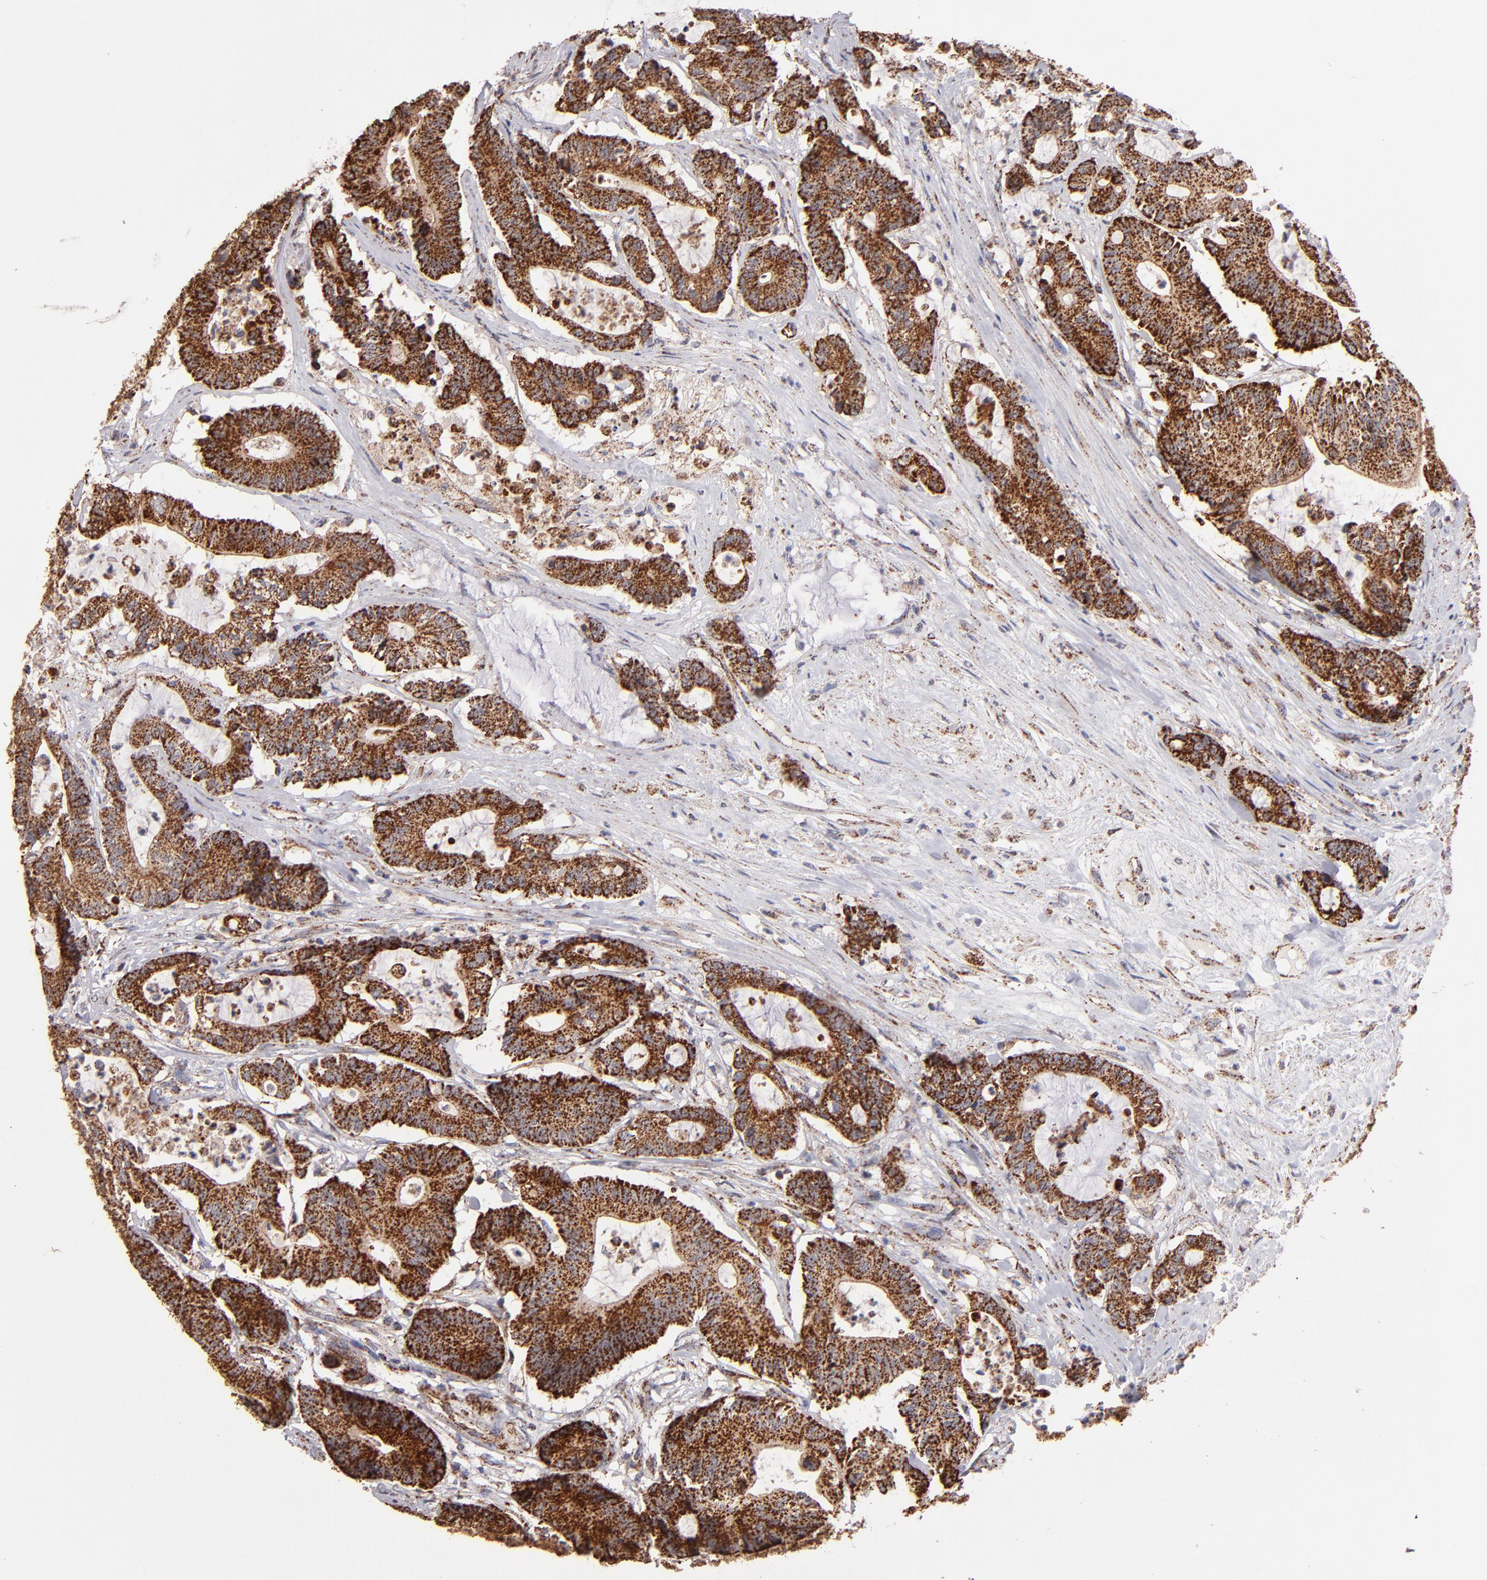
{"staining": {"intensity": "moderate", "quantity": ">75%", "location": "cytoplasmic/membranous"}, "tissue": "colorectal cancer", "cell_type": "Tumor cells", "image_type": "cancer", "snomed": [{"axis": "morphology", "description": "Adenocarcinoma, NOS"}, {"axis": "topography", "description": "Colon"}], "caption": "About >75% of tumor cells in human colorectal cancer display moderate cytoplasmic/membranous protein expression as visualized by brown immunohistochemical staining.", "gene": "DLST", "patient": {"sex": "female", "age": 84}}